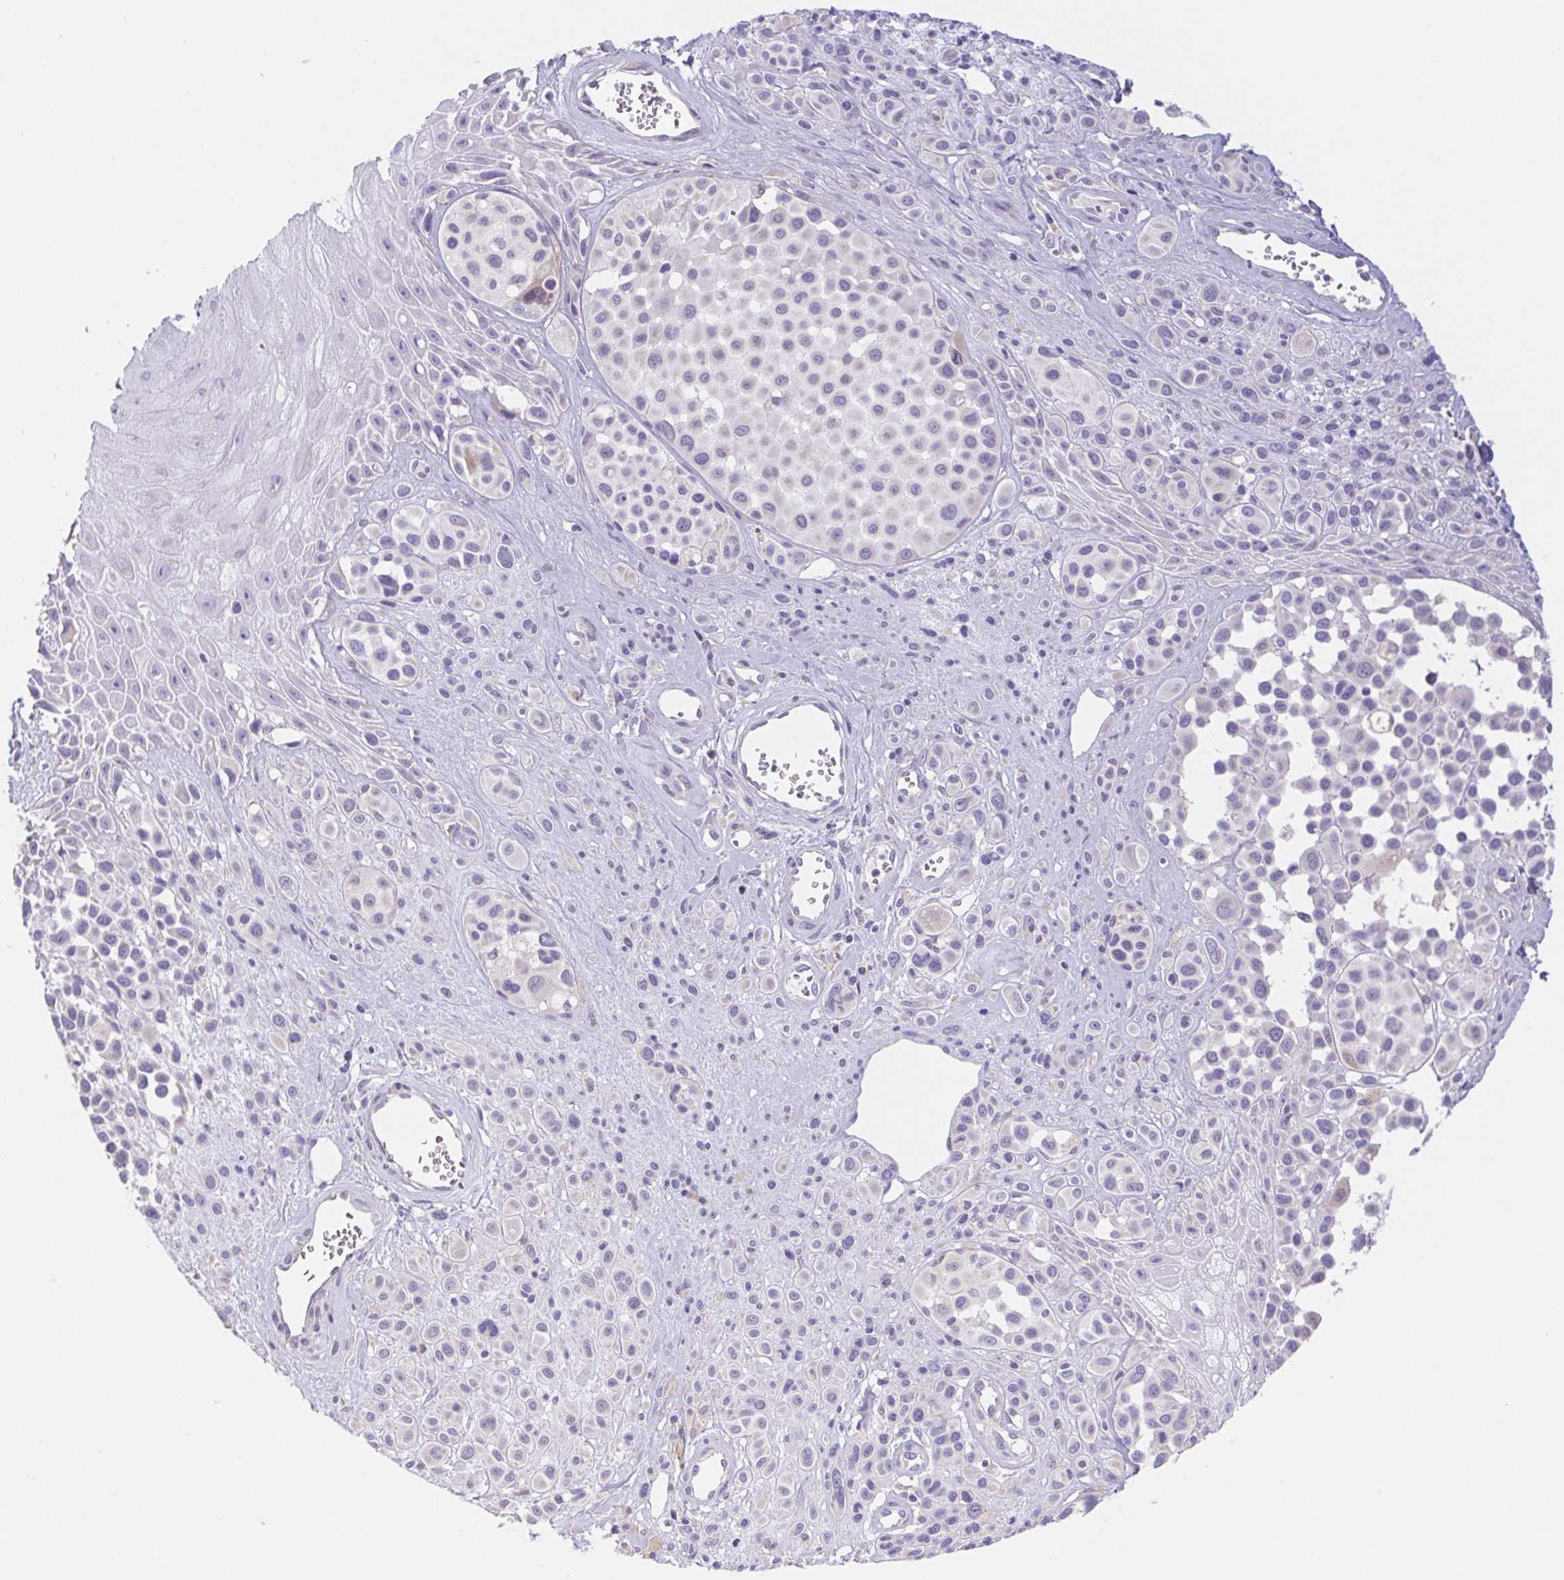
{"staining": {"intensity": "weak", "quantity": "<25%", "location": "cytoplasmic/membranous"}, "tissue": "melanoma", "cell_type": "Tumor cells", "image_type": "cancer", "snomed": [{"axis": "morphology", "description": "Malignant melanoma, NOS"}, {"axis": "topography", "description": "Skin"}], "caption": "Protein analysis of malignant melanoma displays no significant positivity in tumor cells. The staining is performed using DAB brown chromogen with nuclei counter-stained in using hematoxylin.", "gene": "FKBP6", "patient": {"sex": "male", "age": 77}}